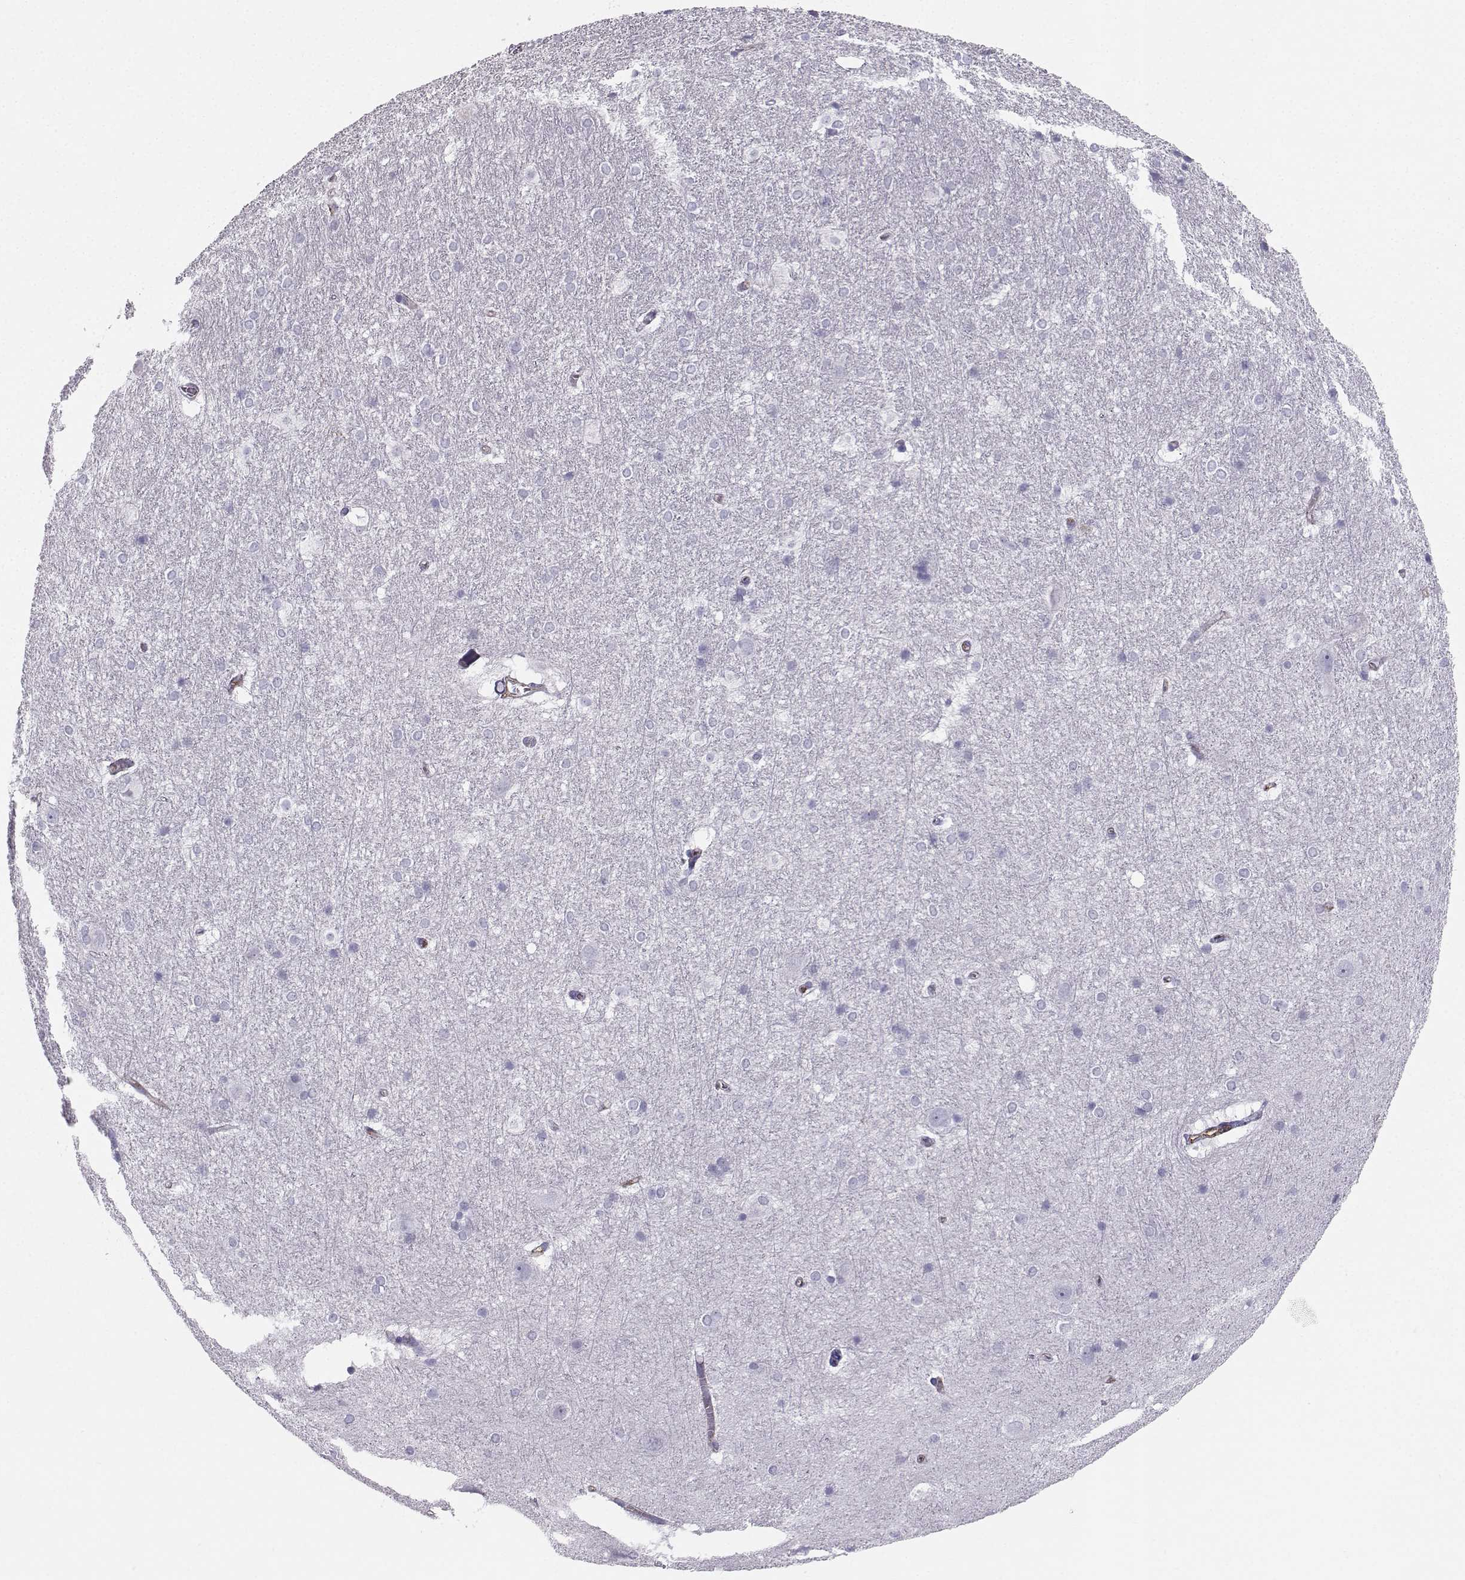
{"staining": {"intensity": "negative", "quantity": "none", "location": "none"}, "tissue": "hippocampus", "cell_type": "Glial cells", "image_type": "normal", "snomed": [{"axis": "morphology", "description": "Normal tissue, NOS"}, {"axis": "topography", "description": "Cerebral cortex"}, {"axis": "topography", "description": "Hippocampus"}], "caption": "Human hippocampus stained for a protein using IHC exhibits no positivity in glial cells.", "gene": "IQCD", "patient": {"sex": "female", "age": 19}}